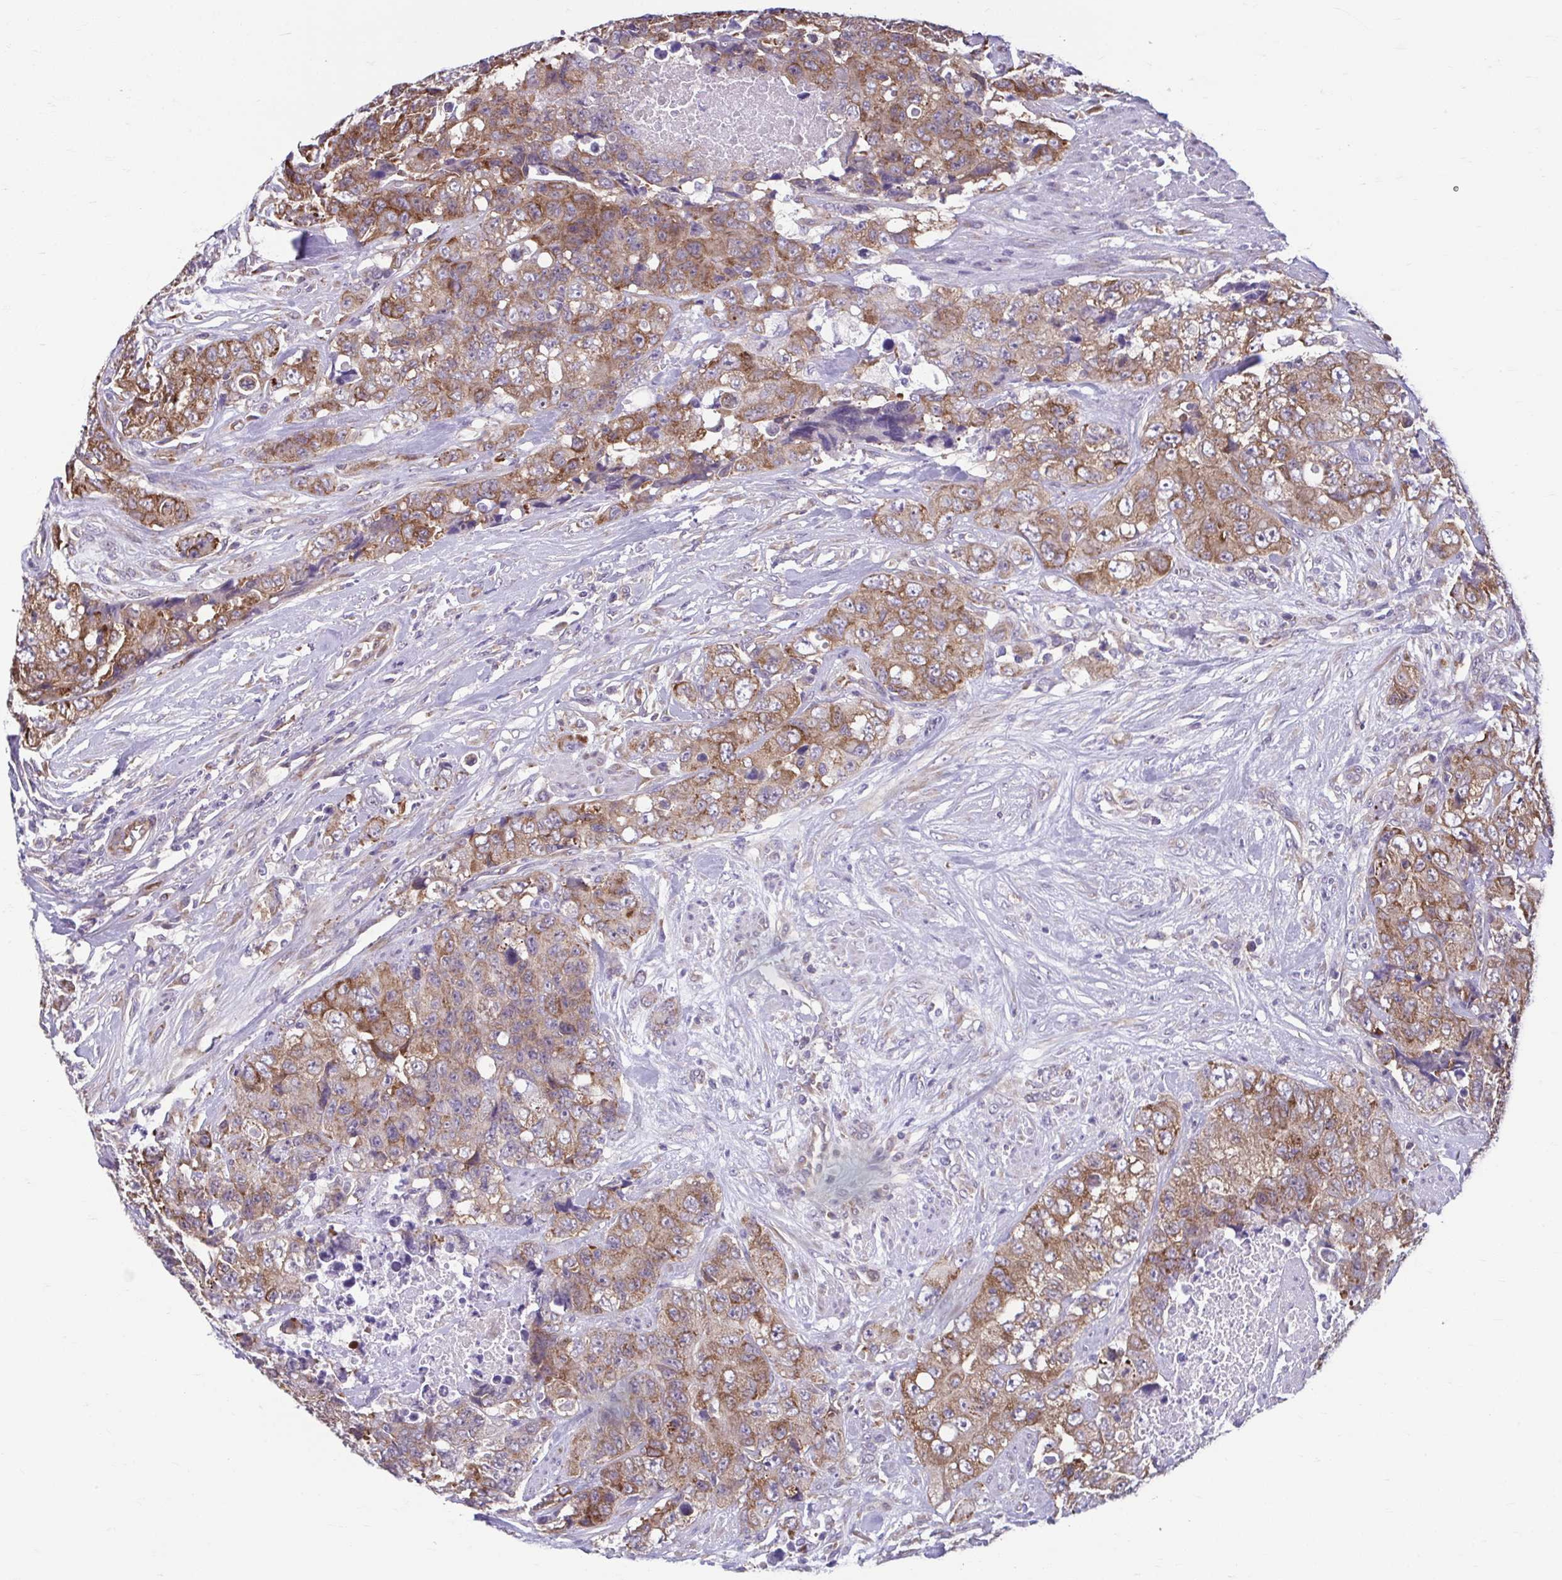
{"staining": {"intensity": "moderate", "quantity": ">75%", "location": "cytoplasmic/membranous"}, "tissue": "urothelial cancer", "cell_type": "Tumor cells", "image_type": "cancer", "snomed": [{"axis": "morphology", "description": "Urothelial carcinoma, High grade"}, {"axis": "topography", "description": "Urinary bladder"}], "caption": "Protein staining of urothelial cancer tissue exhibits moderate cytoplasmic/membranous expression in about >75% of tumor cells. Nuclei are stained in blue.", "gene": "TMEM108", "patient": {"sex": "female", "age": 78}}